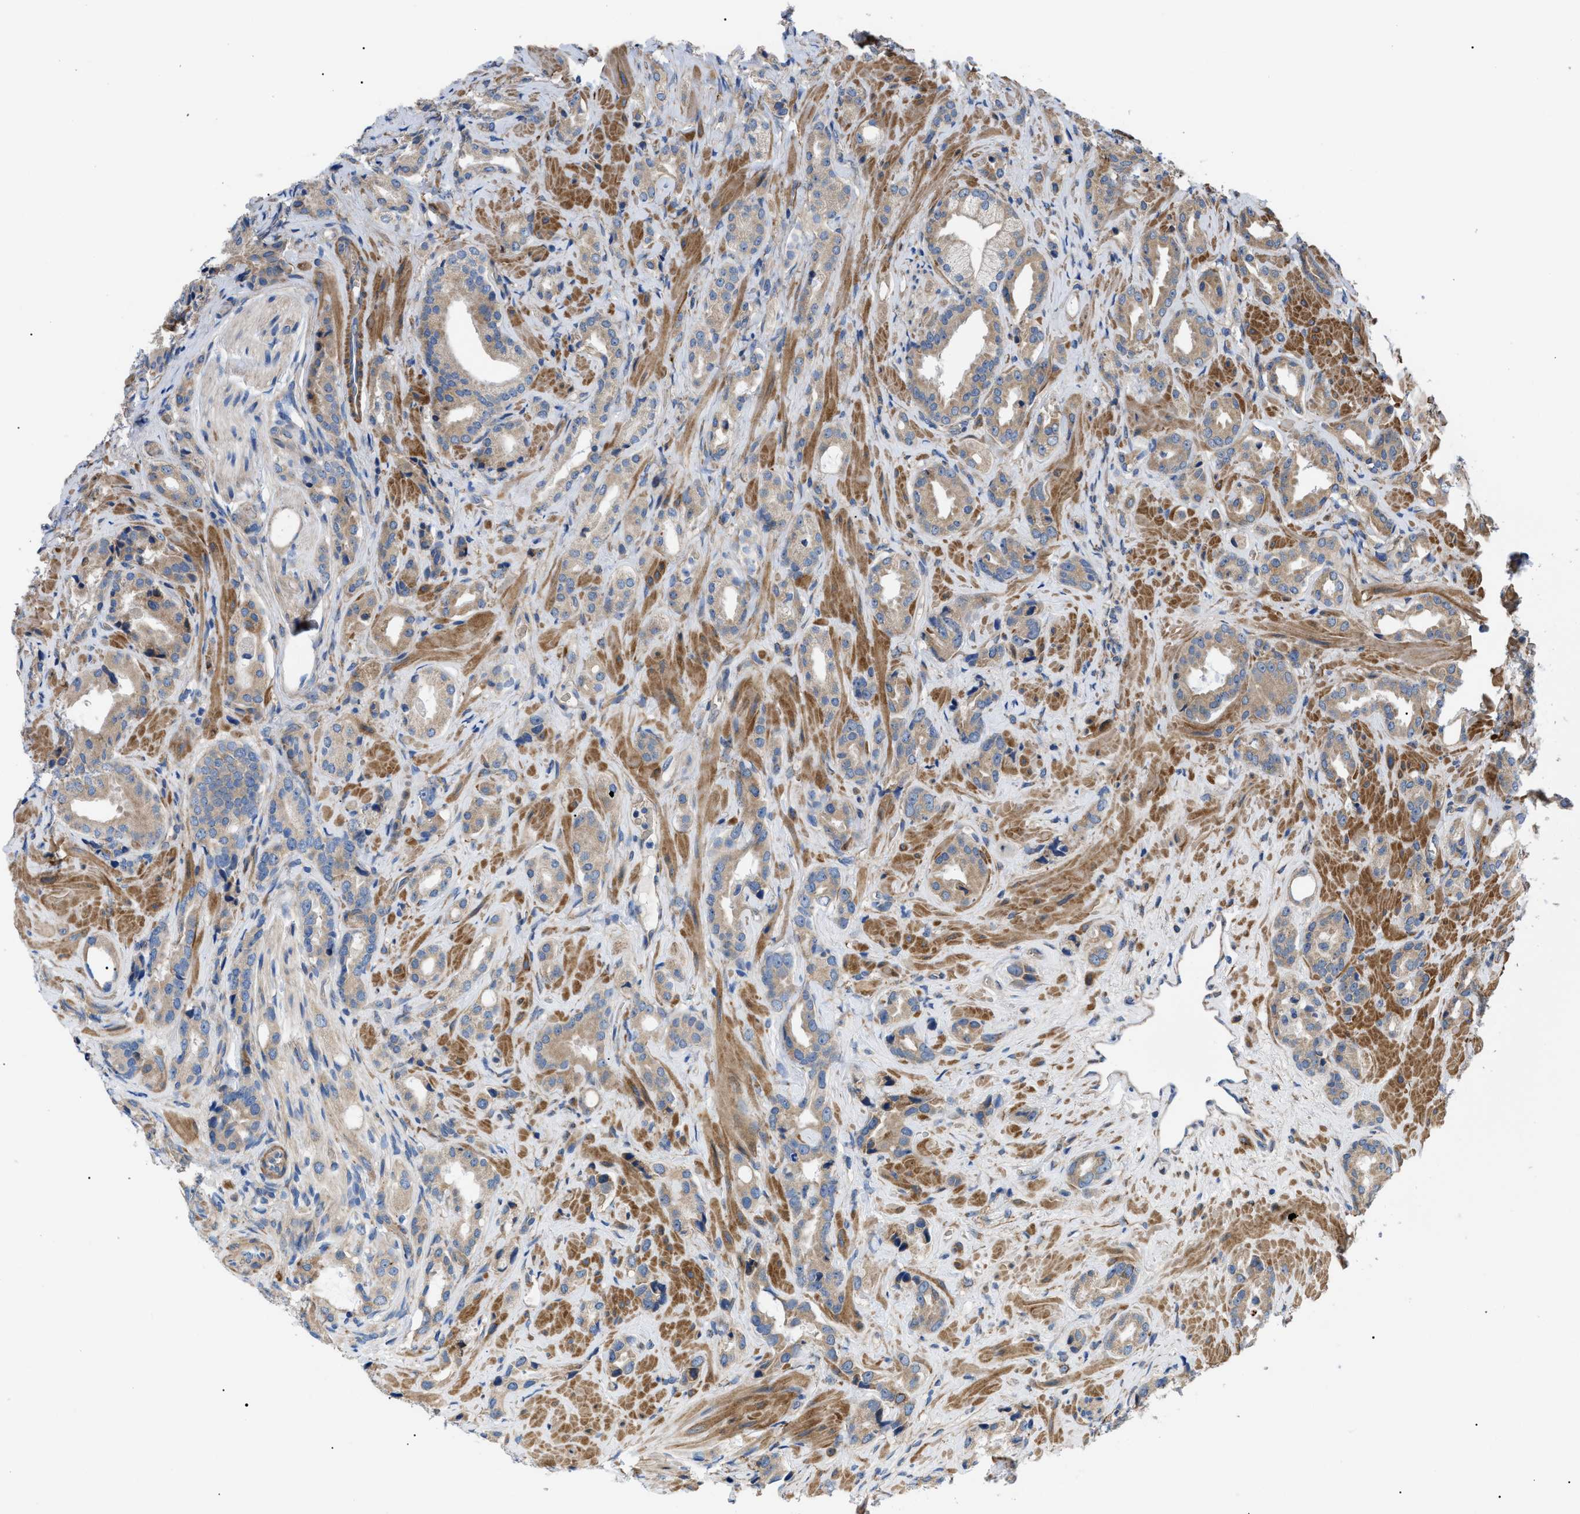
{"staining": {"intensity": "weak", "quantity": "25%-75%", "location": "cytoplasmic/membranous"}, "tissue": "prostate cancer", "cell_type": "Tumor cells", "image_type": "cancer", "snomed": [{"axis": "morphology", "description": "Adenocarcinoma, High grade"}, {"axis": "topography", "description": "Prostate"}], "caption": "High-power microscopy captured an IHC photomicrograph of high-grade adenocarcinoma (prostate), revealing weak cytoplasmic/membranous positivity in about 25%-75% of tumor cells.", "gene": "MYO10", "patient": {"sex": "male", "age": 64}}